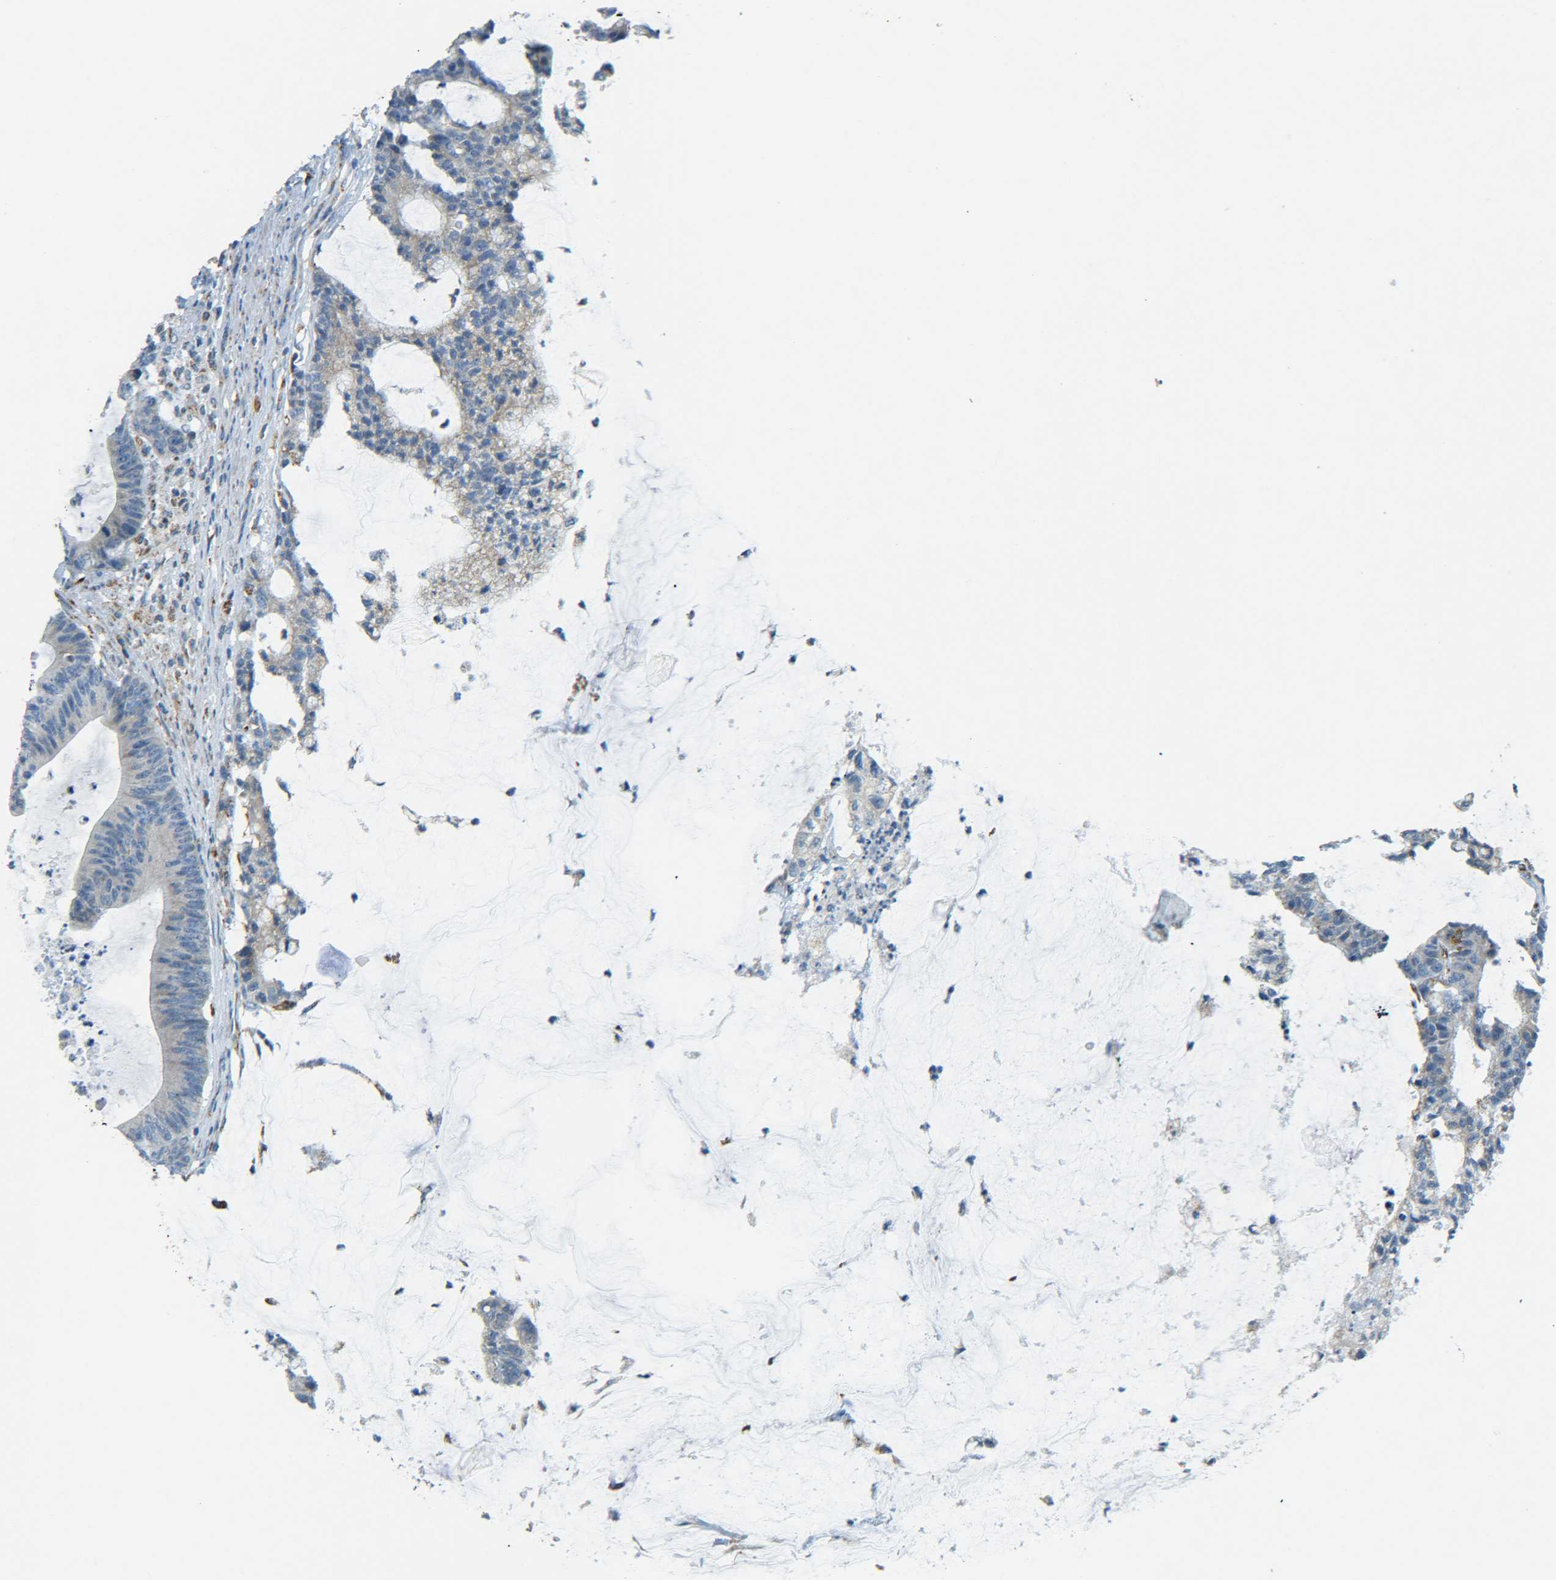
{"staining": {"intensity": "negative", "quantity": "none", "location": "none"}, "tissue": "colorectal cancer", "cell_type": "Tumor cells", "image_type": "cancer", "snomed": [{"axis": "morphology", "description": "Adenocarcinoma, NOS"}, {"axis": "topography", "description": "Colon"}], "caption": "Tumor cells show no significant protein positivity in colorectal cancer (adenocarcinoma).", "gene": "CYB5R1", "patient": {"sex": "female", "age": 84}}